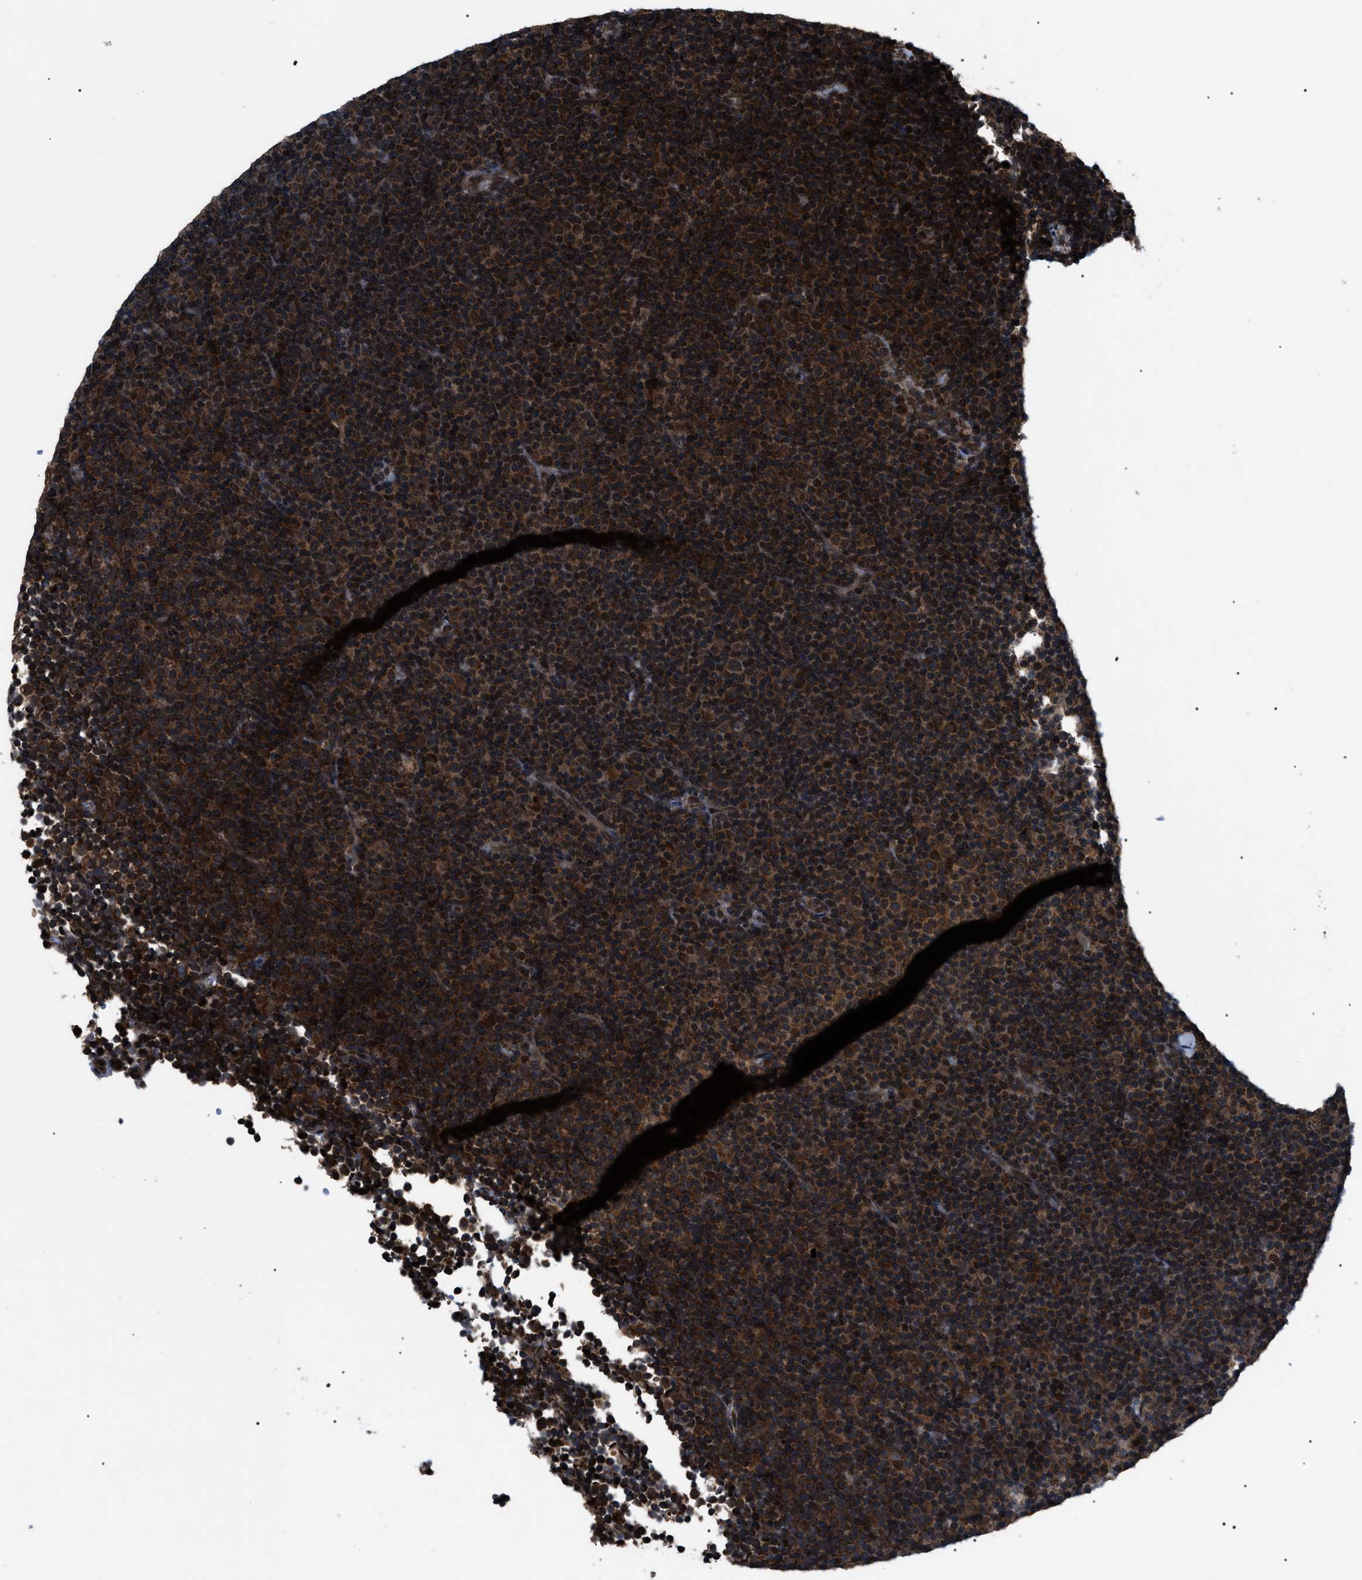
{"staining": {"intensity": "strong", "quantity": ">75%", "location": "cytoplasmic/membranous"}, "tissue": "lymphoma", "cell_type": "Tumor cells", "image_type": "cancer", "snomed": [{"axis": "morphology", "description": "Malignant lymphoma, non-Hodgkin's type, Low grade"}, {"axis": "topography", "description": "Lymph node"}], "caption": "Human lymphoma stained with a protein marker exhibits strong staining in tumor cells.", "gene": "ZFAND2A", "patient": {"sex": "female", "age": 67}}